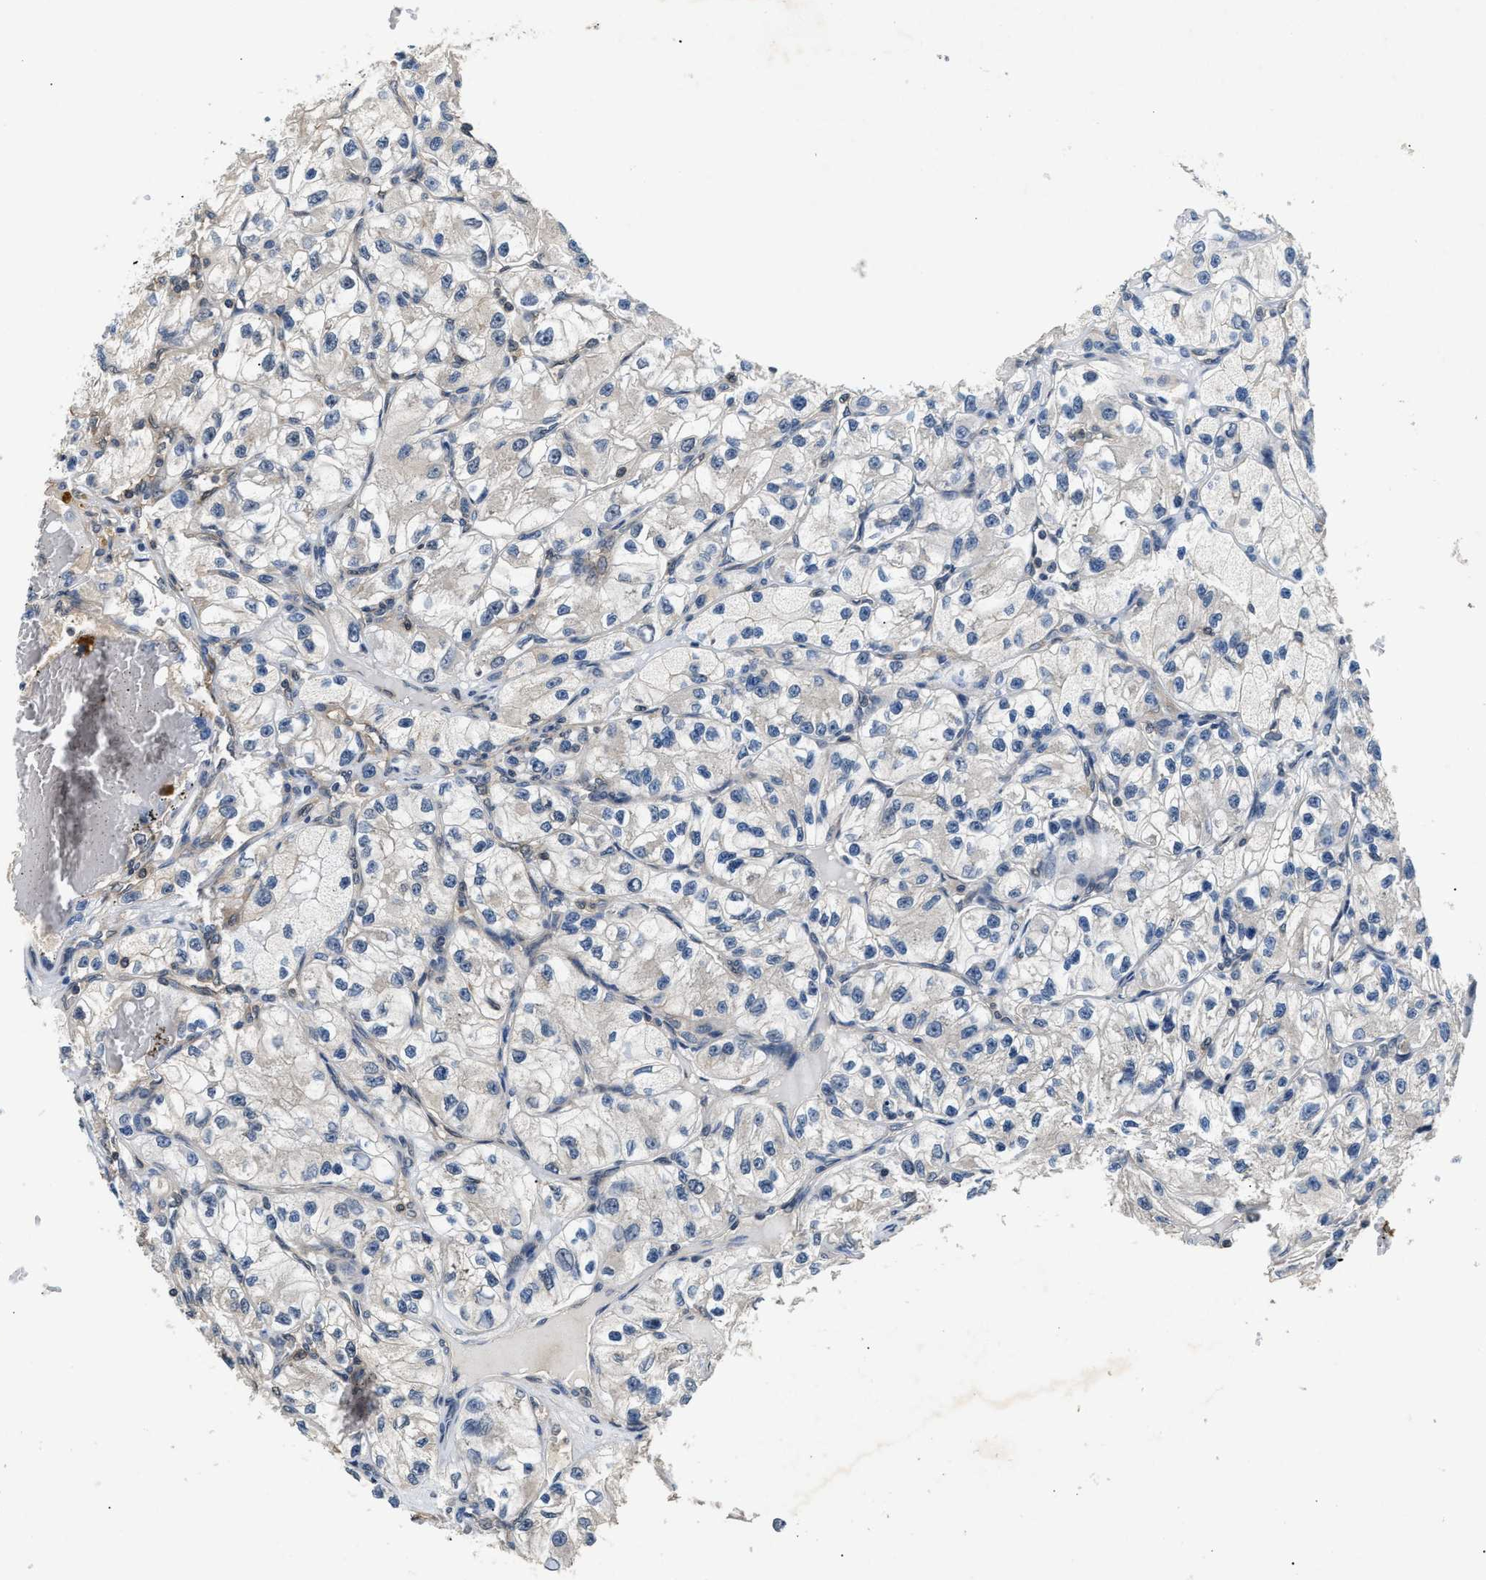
{"staining": {"intensity": "weak", "quantity": "<25%", "location": "cytoplasmic/membranous"}, "tissue": "renal cancer", "cell_type": "Tumor cells", "image_type": "cancer", "snomed": [{"axis": "morphology", "description": "Adenocarcinoma, NOS"}, {"axis": "topography", "description": "Kidney"}], "caption": "High magnification brightfield microscopy of renal cancer stained with DAB (brown) and counterstained with hematoxylin (blue): tumor cells show no significant expression.", "gene": "DNAJC2", "patient": {"sex": "female", "age": 57}}